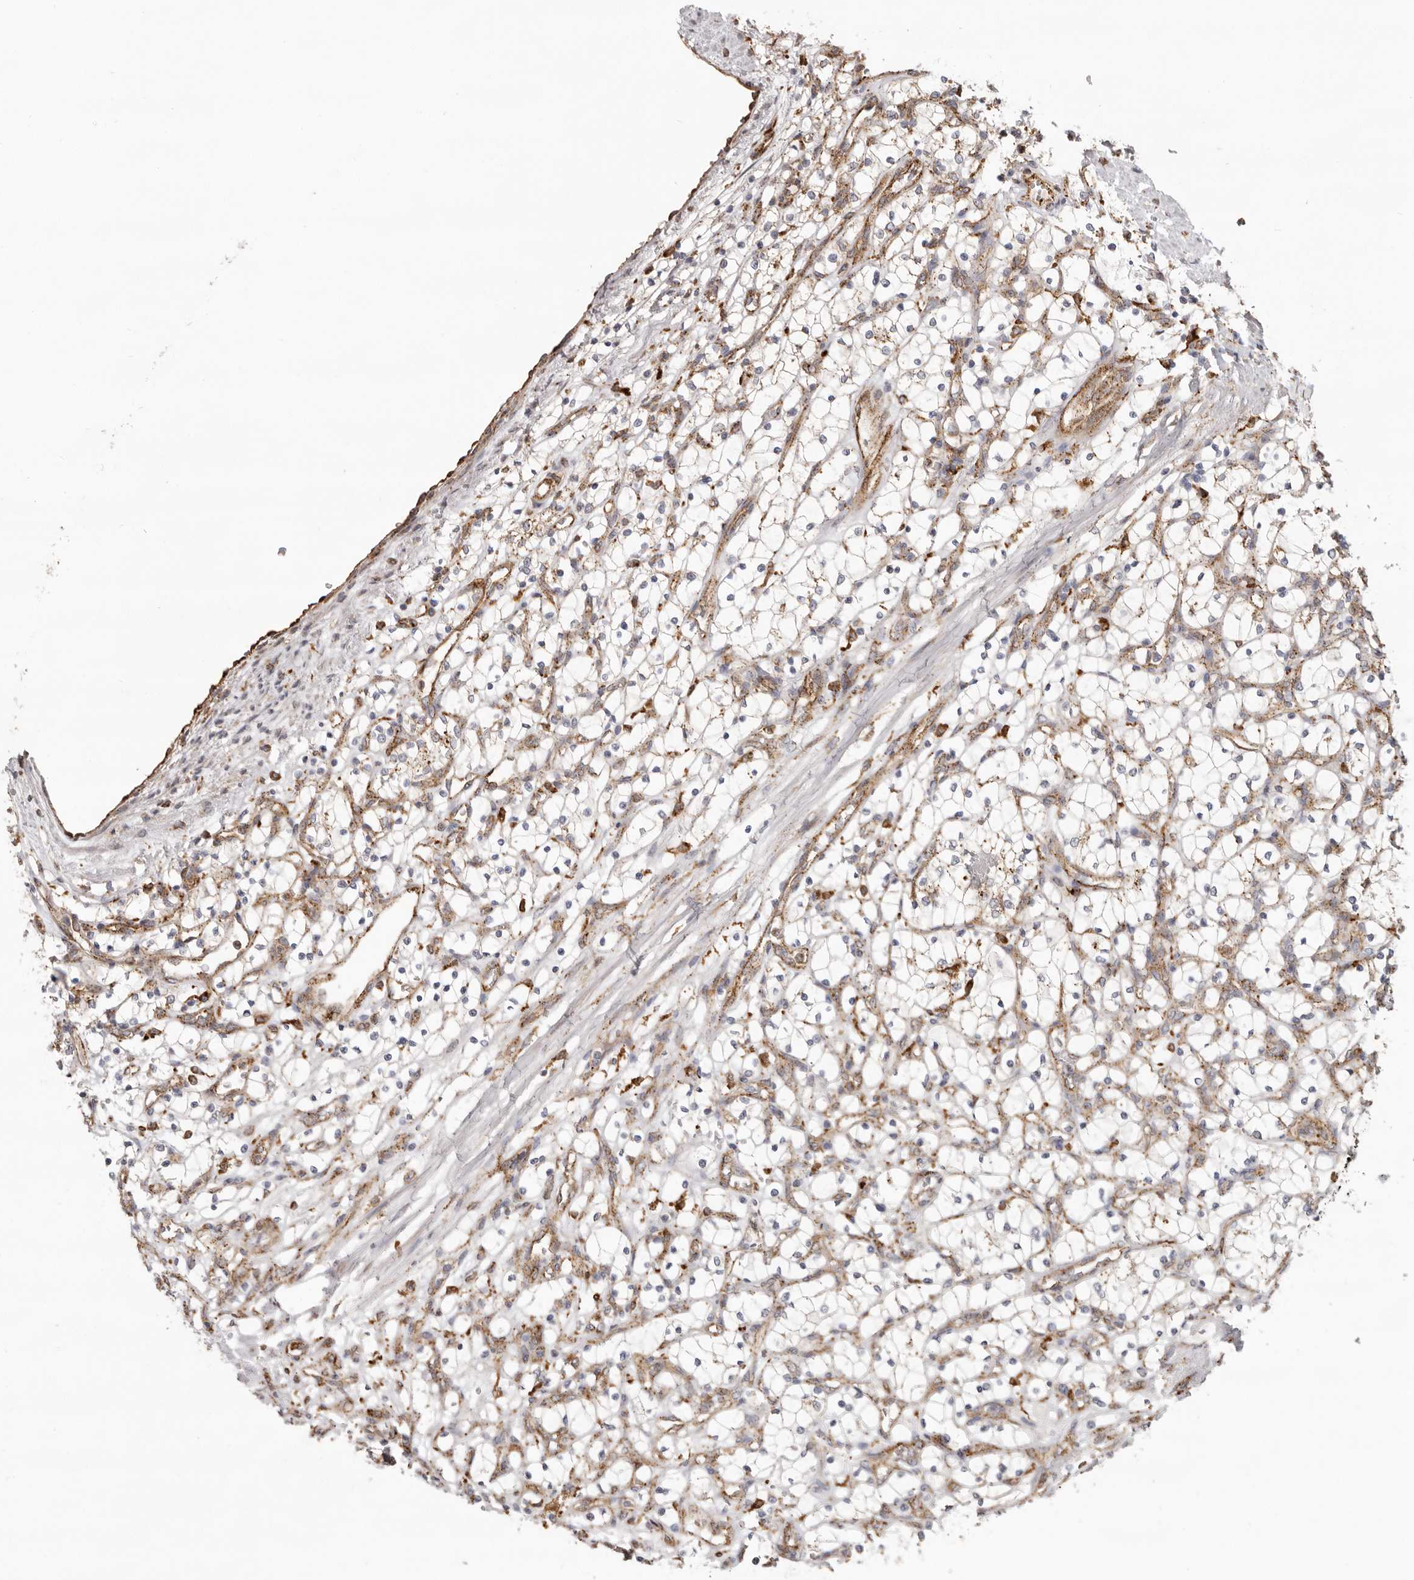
{"staining": {"intensity": "negative", "quantity": "none", "location": "none"}, "tissue": "renal cancer", "cell_type": "Tumor cells", "image_type": "cancer", "snomed": [{"axis": "morphology", "description": "Adenocarcinoma, NOS"}, {"axis": "topography", "description": "Kidney"}], "caption": "Immunohistochemistry (IHC) of renal cancer (adenocarcinoma) demonstrates no expression in tumor cells.", "gene": "GRN", "patient": {"sex": "female", "age": 69}}